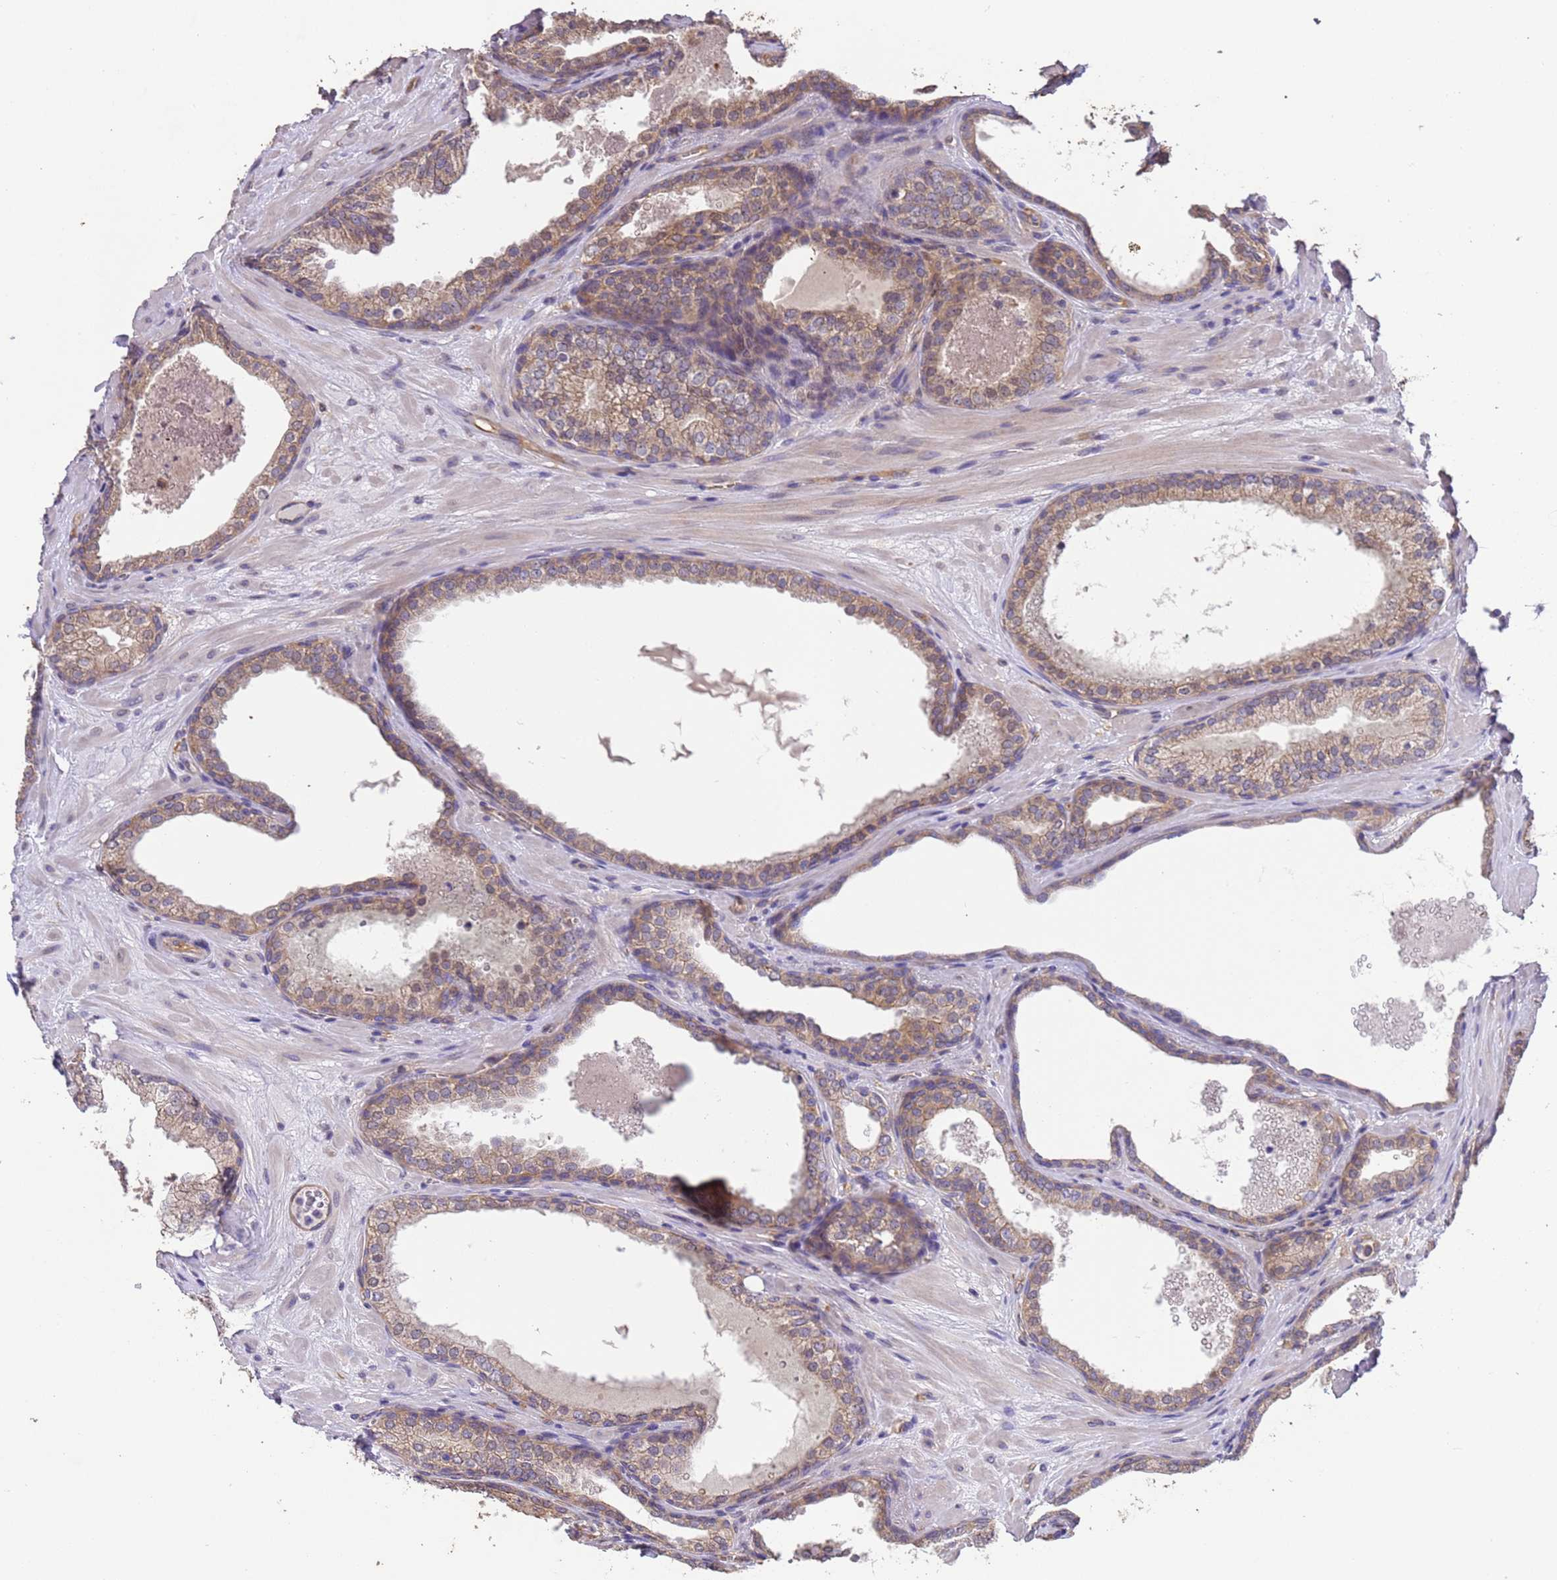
{"staining": {"intensity": "moderate", "quantity": ">75%", "location": "cytoplasmic/membranous"}, "tissue": "prostate cancer", "cell_type": "Tumor cells", "image_type": "cancer", "snomed": [{"axis": "morphology", "description": "Adenocarcinoma, High grade"}, {"axis": "topography", "description": "Prostate"}], "caption": "A medium amount of moderate cytoplasmic/membranous staining is seen in about >75% of tumor cells in adenocarcinoma (high-grade) (prostate) tissue. (DAB = brown stain, brightfield microscopy at high magnification).", "gene": "NPHP1", "patient": {"sex": "male", "age": 59}}